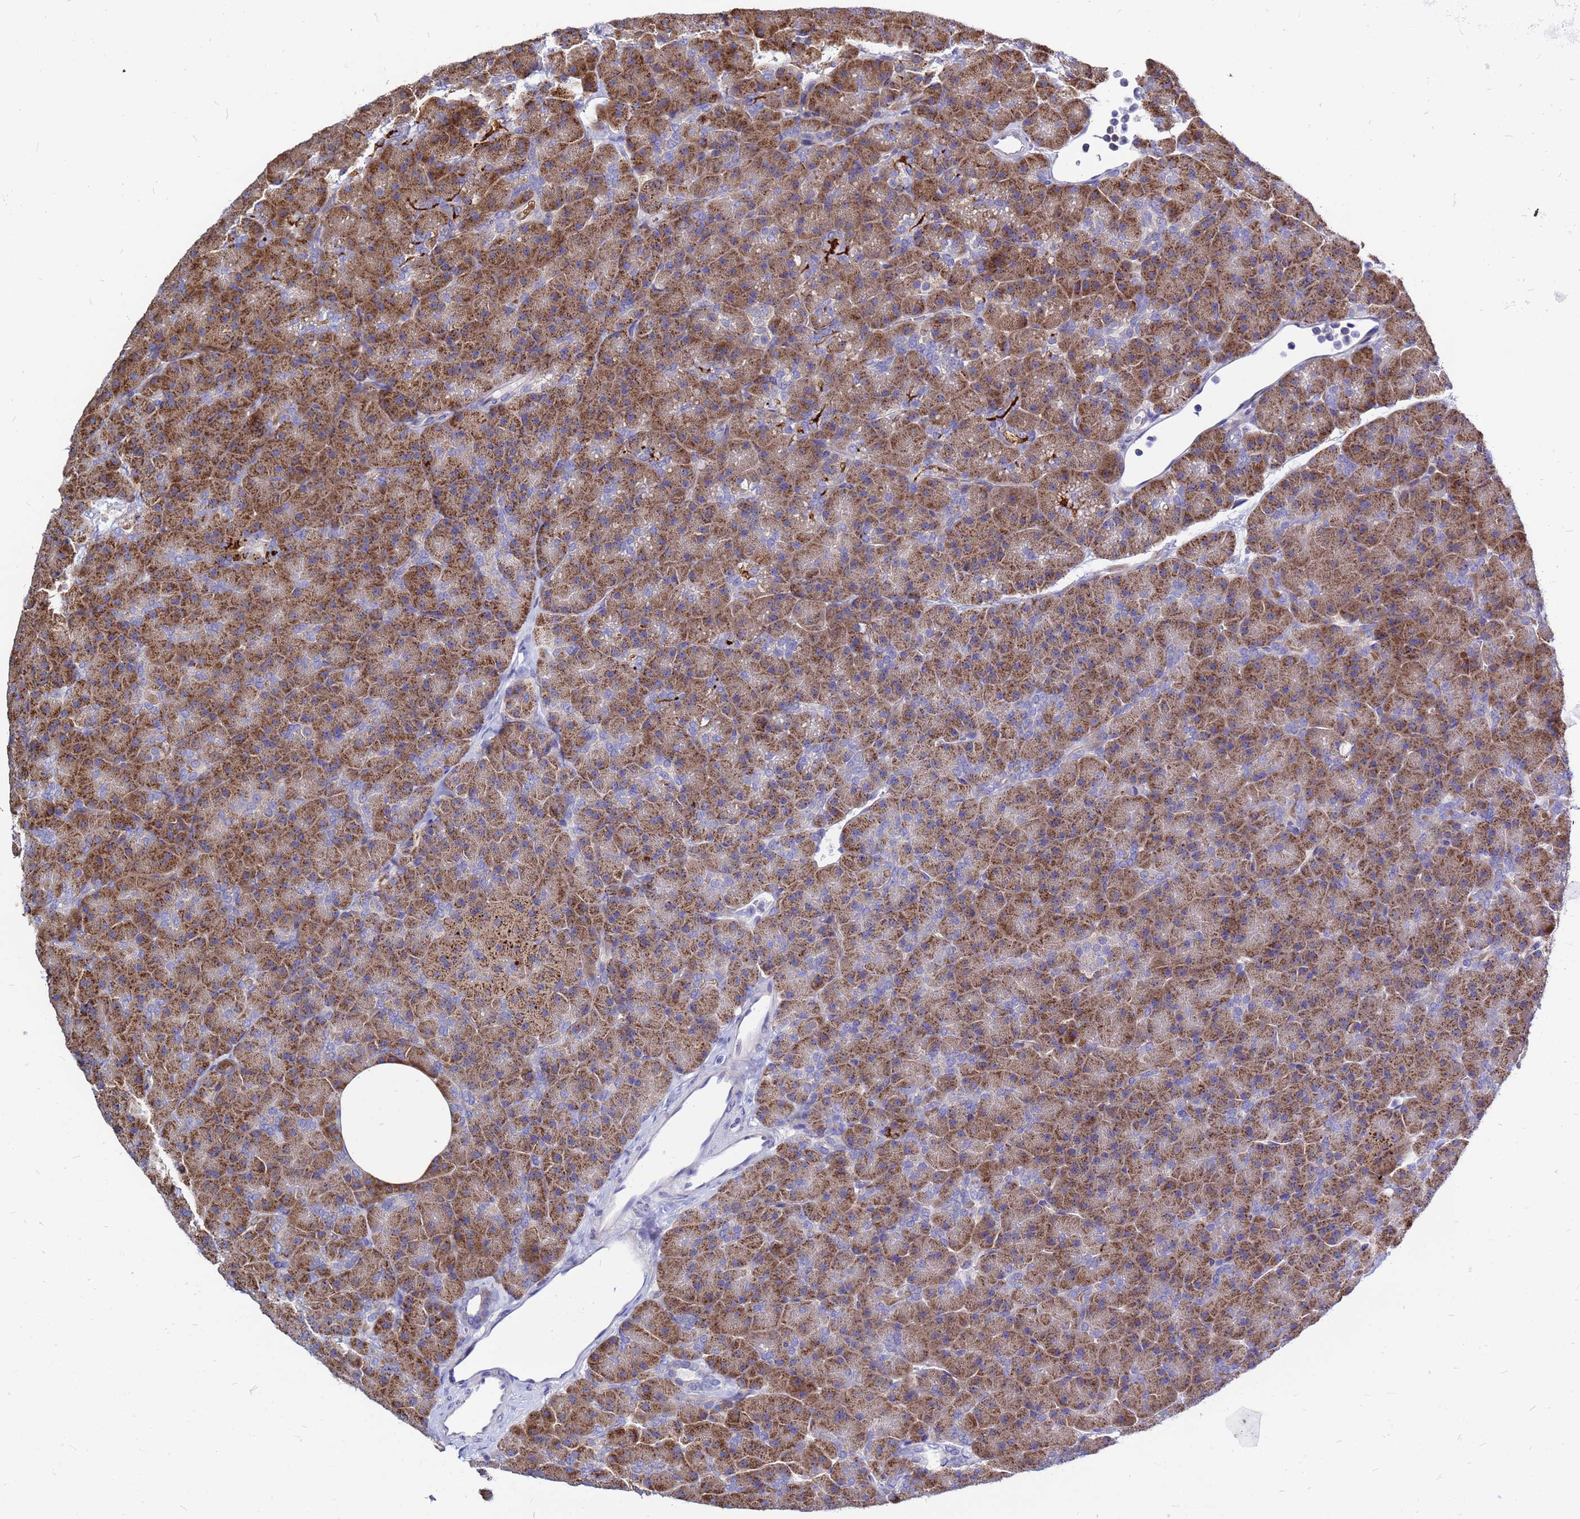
{"staining": {"intensity": "moderate", "quantity": ">75%", "location": "cytoplasmic/membranous"}, "tissue": "pancreas", "cell_type": "Exocrine glandular cells", "image_type": "normal", "snomed": [{"axis": "morphology", "description": "Normal tissue, NOS"}, {"axis": "topography", "description": "Pancreas"}], "caption": "Immunohistochemical staining of unremarkable pancreas demonstrates medium levels of moderate cytoplasmic/membranous positivity in approximately >75% of exocrine glandular cells. Using DAB (brown) and hematoxylin (blue) stains, captured at high magnification using brightfield microscopy.", "gene": "MOB2", "patient": {"sex": "male", "age": 36}}